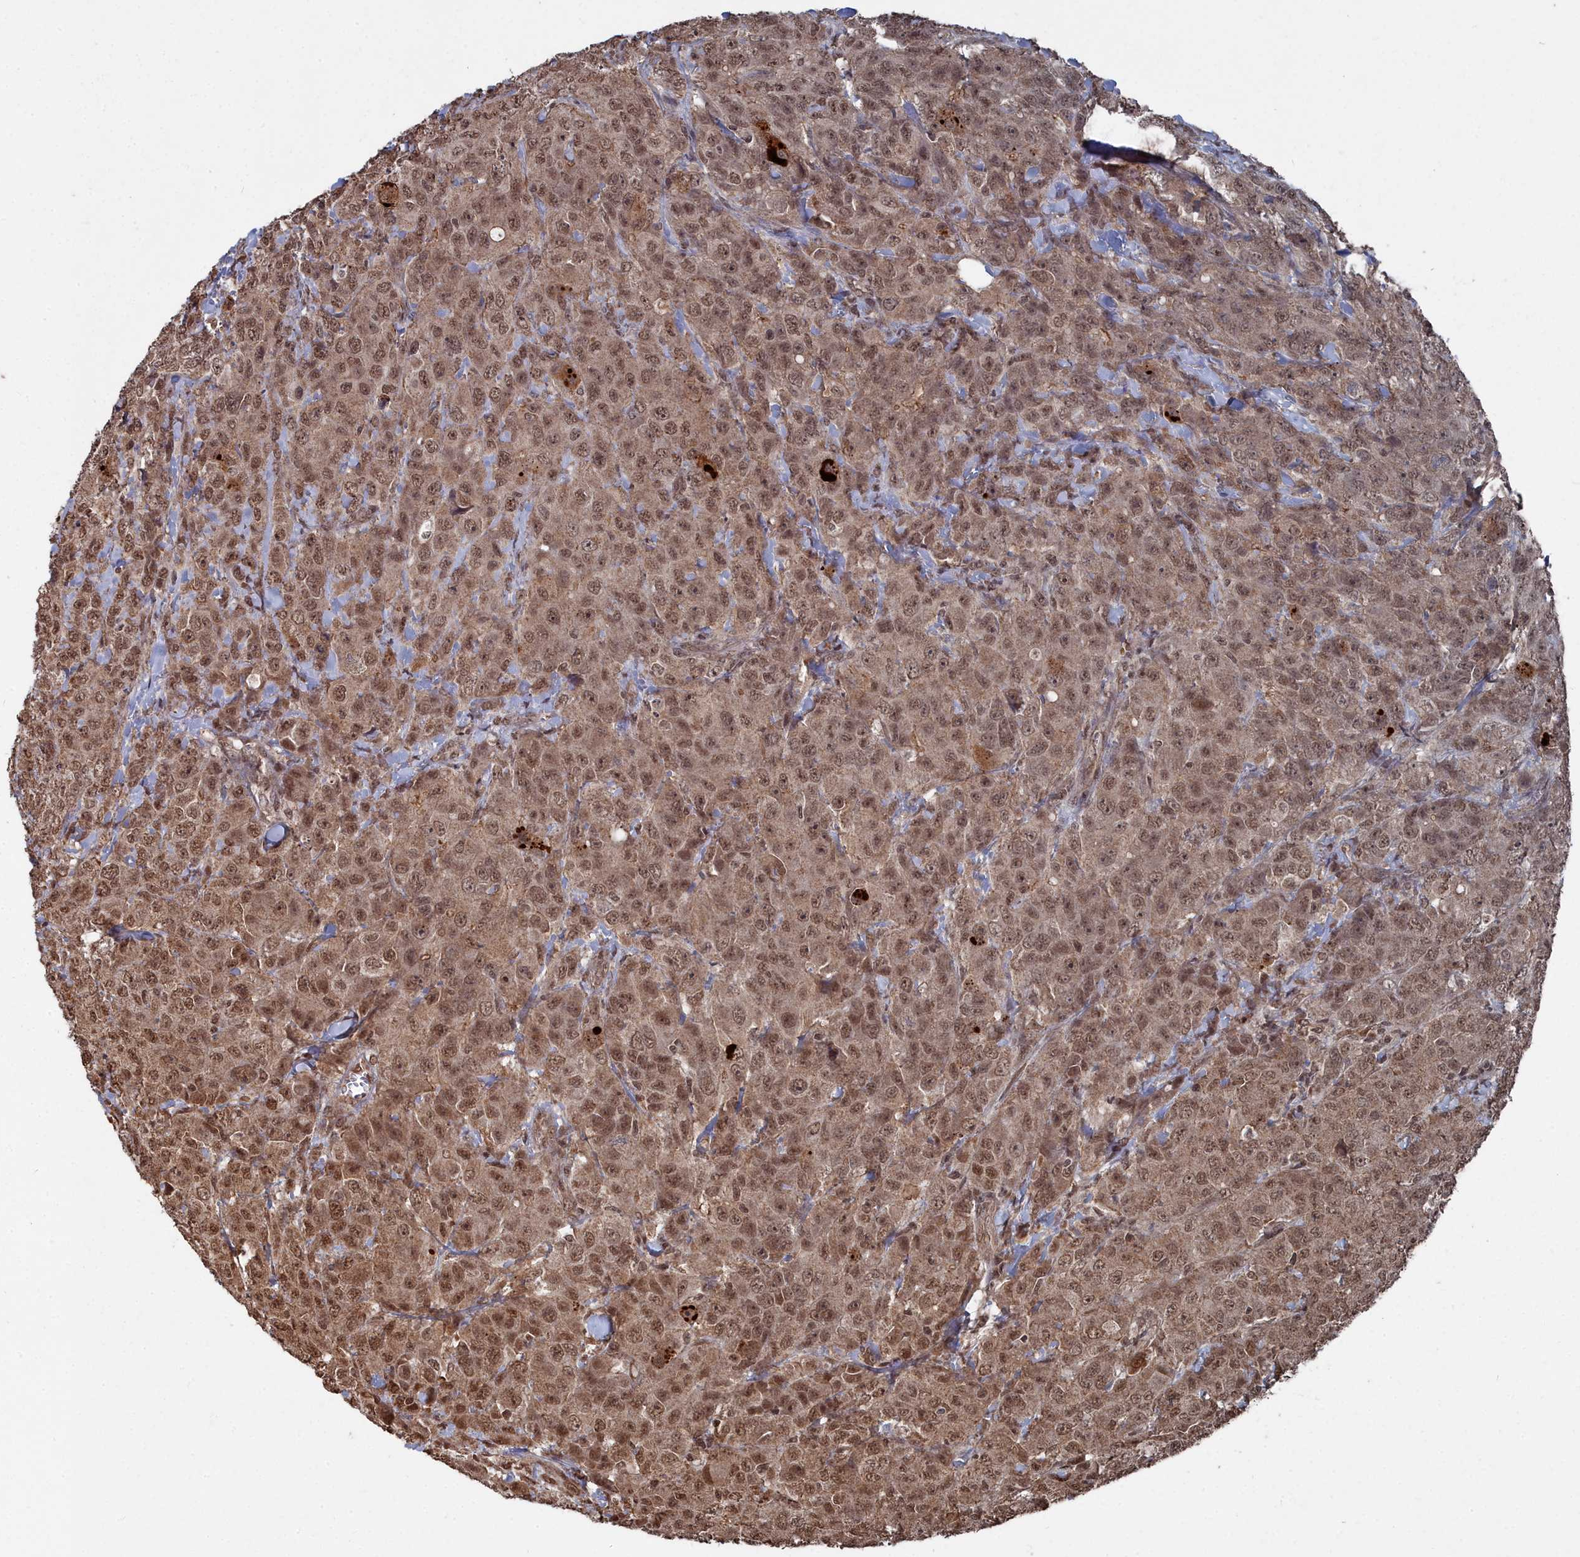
{"staining": {"intensity": "moderate", "quantity": ">75%", "location": "cytoplasmic/membranous,nuclear"}, "tissue": "breast cancer", "cell_type": "Tumor cells", "image_type": "cancer", "snomed": [{"axis": "morphology", "description": "Duct carcinoma"}, {"axis": "topography", "description": "Breast"}], "caption": "A brown stain labels moderate cytoplasmic/membranous and nuclear positivity of a protein in breast intraductal carcinoma tumor cells. Using DAB (3,3'-diaminobenzidine) (brown) and hematoxylin (blue) stains, captured at high magnification using brightfield microscopy.", "gene": "CCNP", "patient": {"sex": "female", "age": 43}}